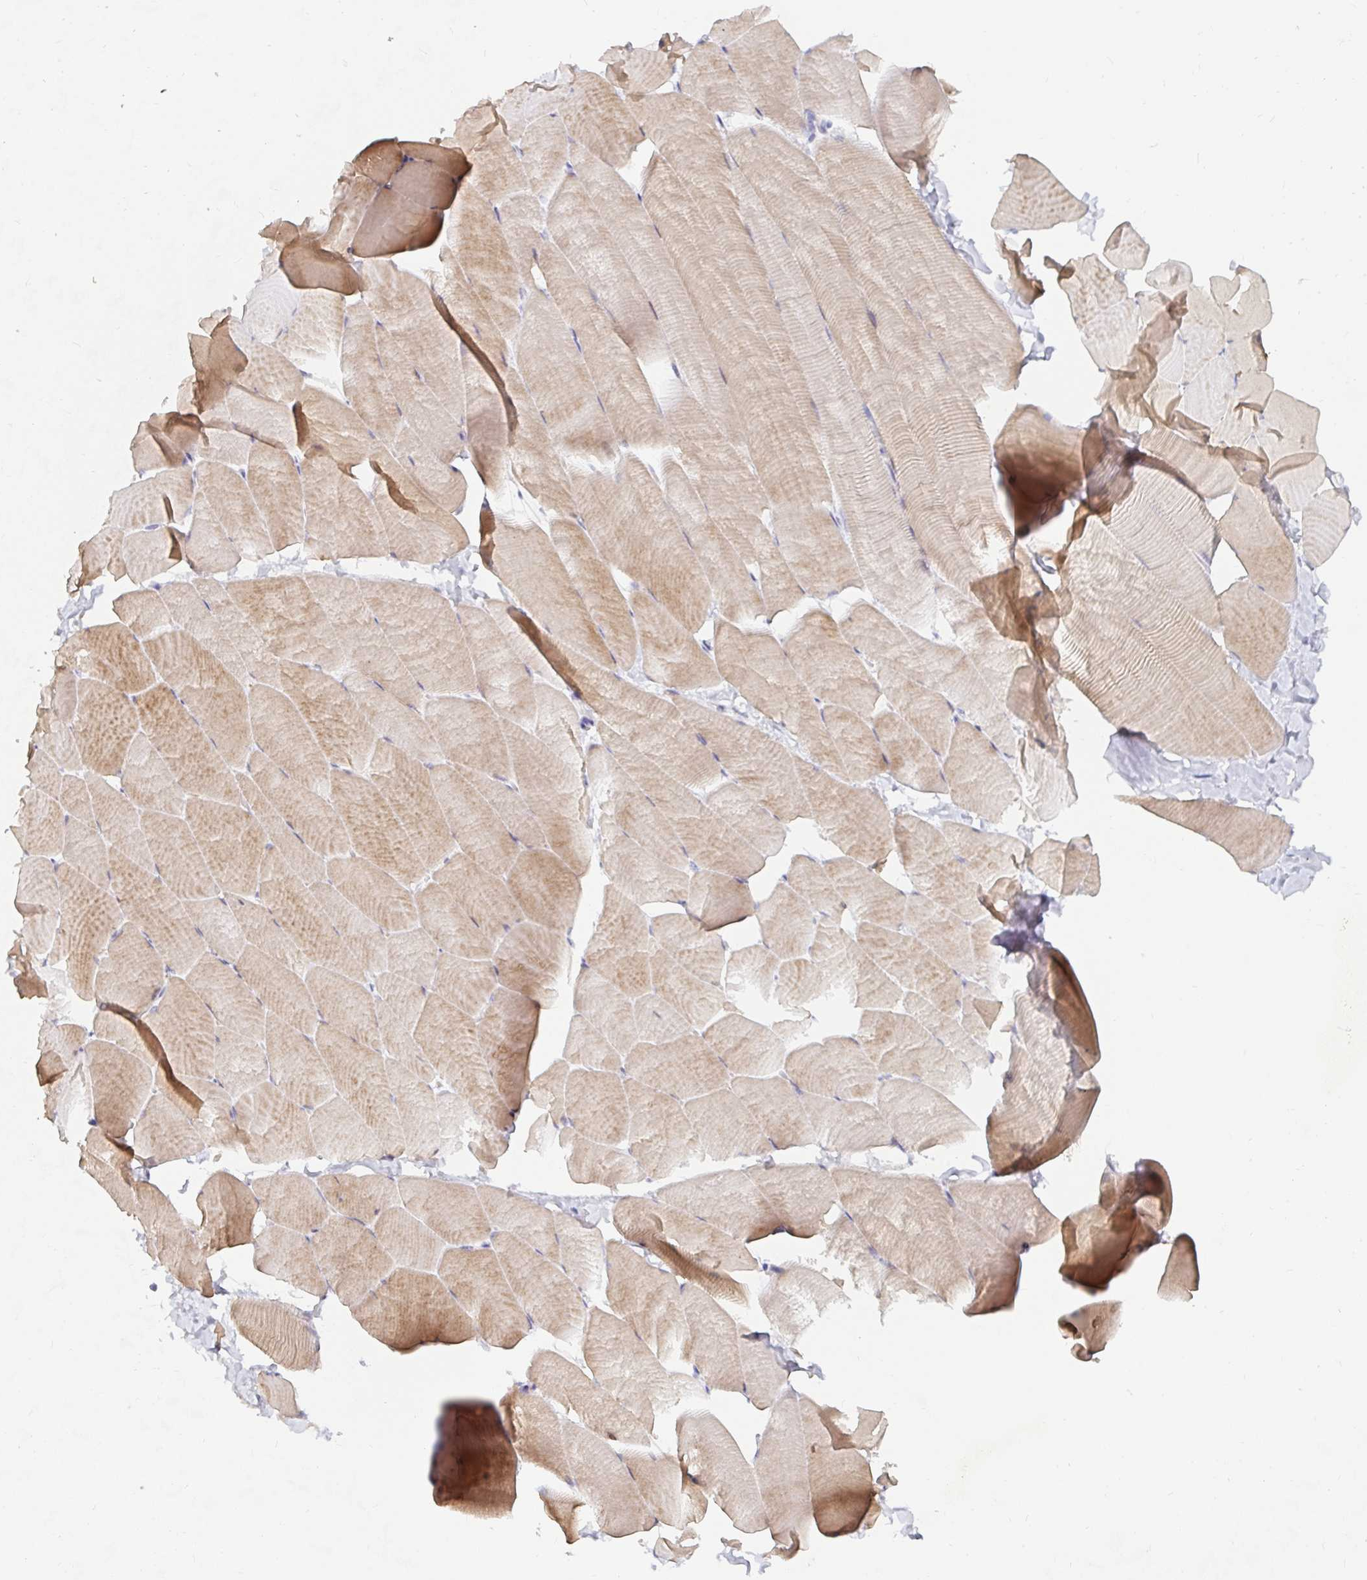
{"staining": {"intensity": "moderate", "quantity": "25%-75%", "location": "cytoplasmic/membranous"}, "tissue": "skeletal muscle", "cell_type": "Myocytes", "image_type": "normal", "snomed": [{"axis": "morphology", "description": "Normal tissue, NOS"}, {"axis": "topography", "description": "Skeletal muscle"}], "caption": "DAB (3,3'-diaminobenzidine) immunohistochemical staining of unremarkable human skeletal muscle demonstrates moderate cytoplasmic/membranous protein expression in approximately 25%-75% of myocytes.", "gene": "NME9", "patient": {"sex": "male", "age": 25}}